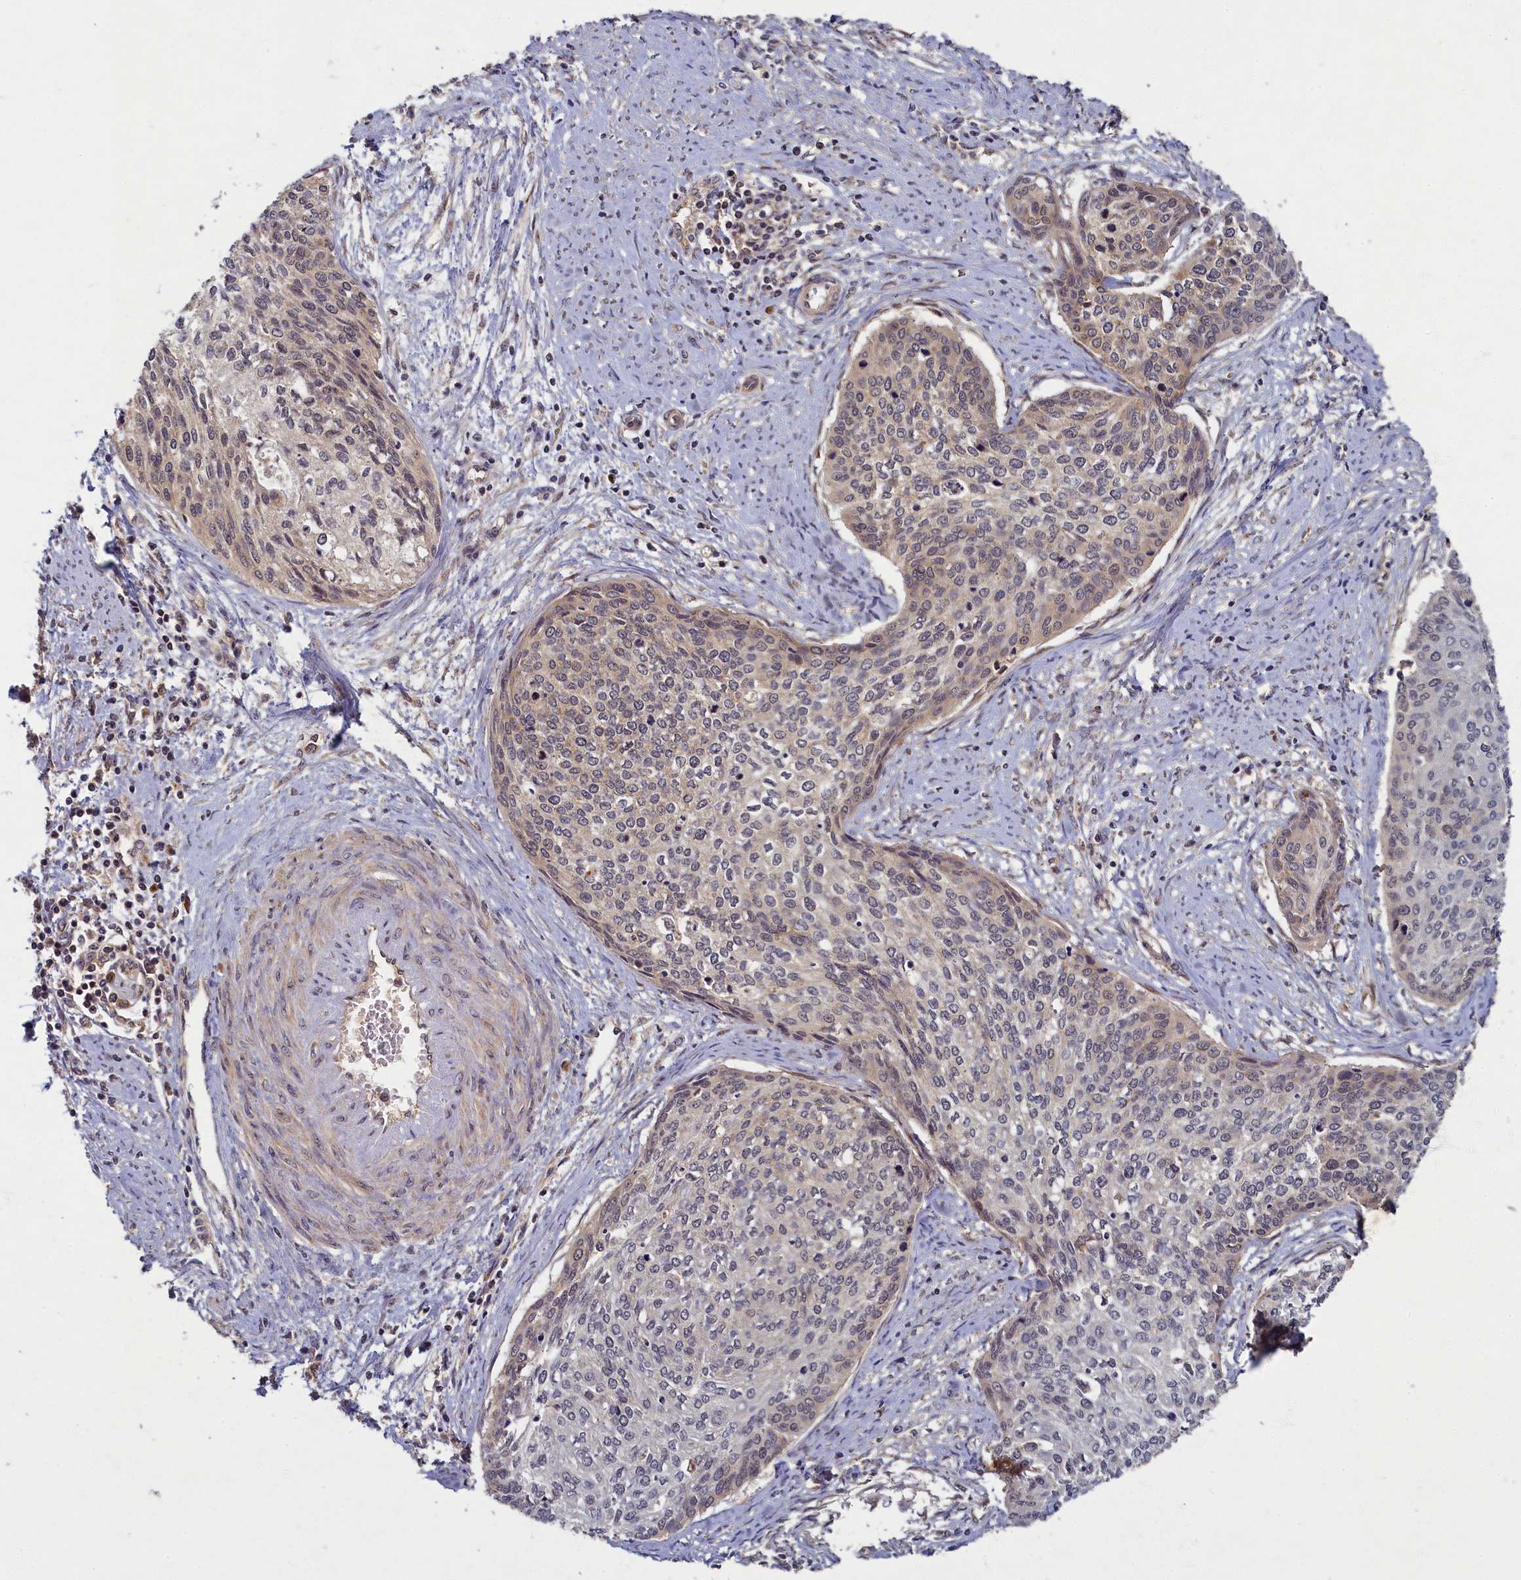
{"staining": {"intensity": "weak", "quantity": "<25%", "location": "cytoplasmic/membranous"}, "tissue": "cervical cancer", "cell_type": "Tumor cells", "image_type": "cancer", "snomed": [{"axis": "morphology", "description": "Squamous cell carcinoma, NOS"}, {"axis": "topography", "description": "Cervix"}], "caption": "There is no significant staining in tumor cells of squamous cell carcinoma (cervical).", "gene": "BICD1", "patient": {"sex": "female", "age": 37}}